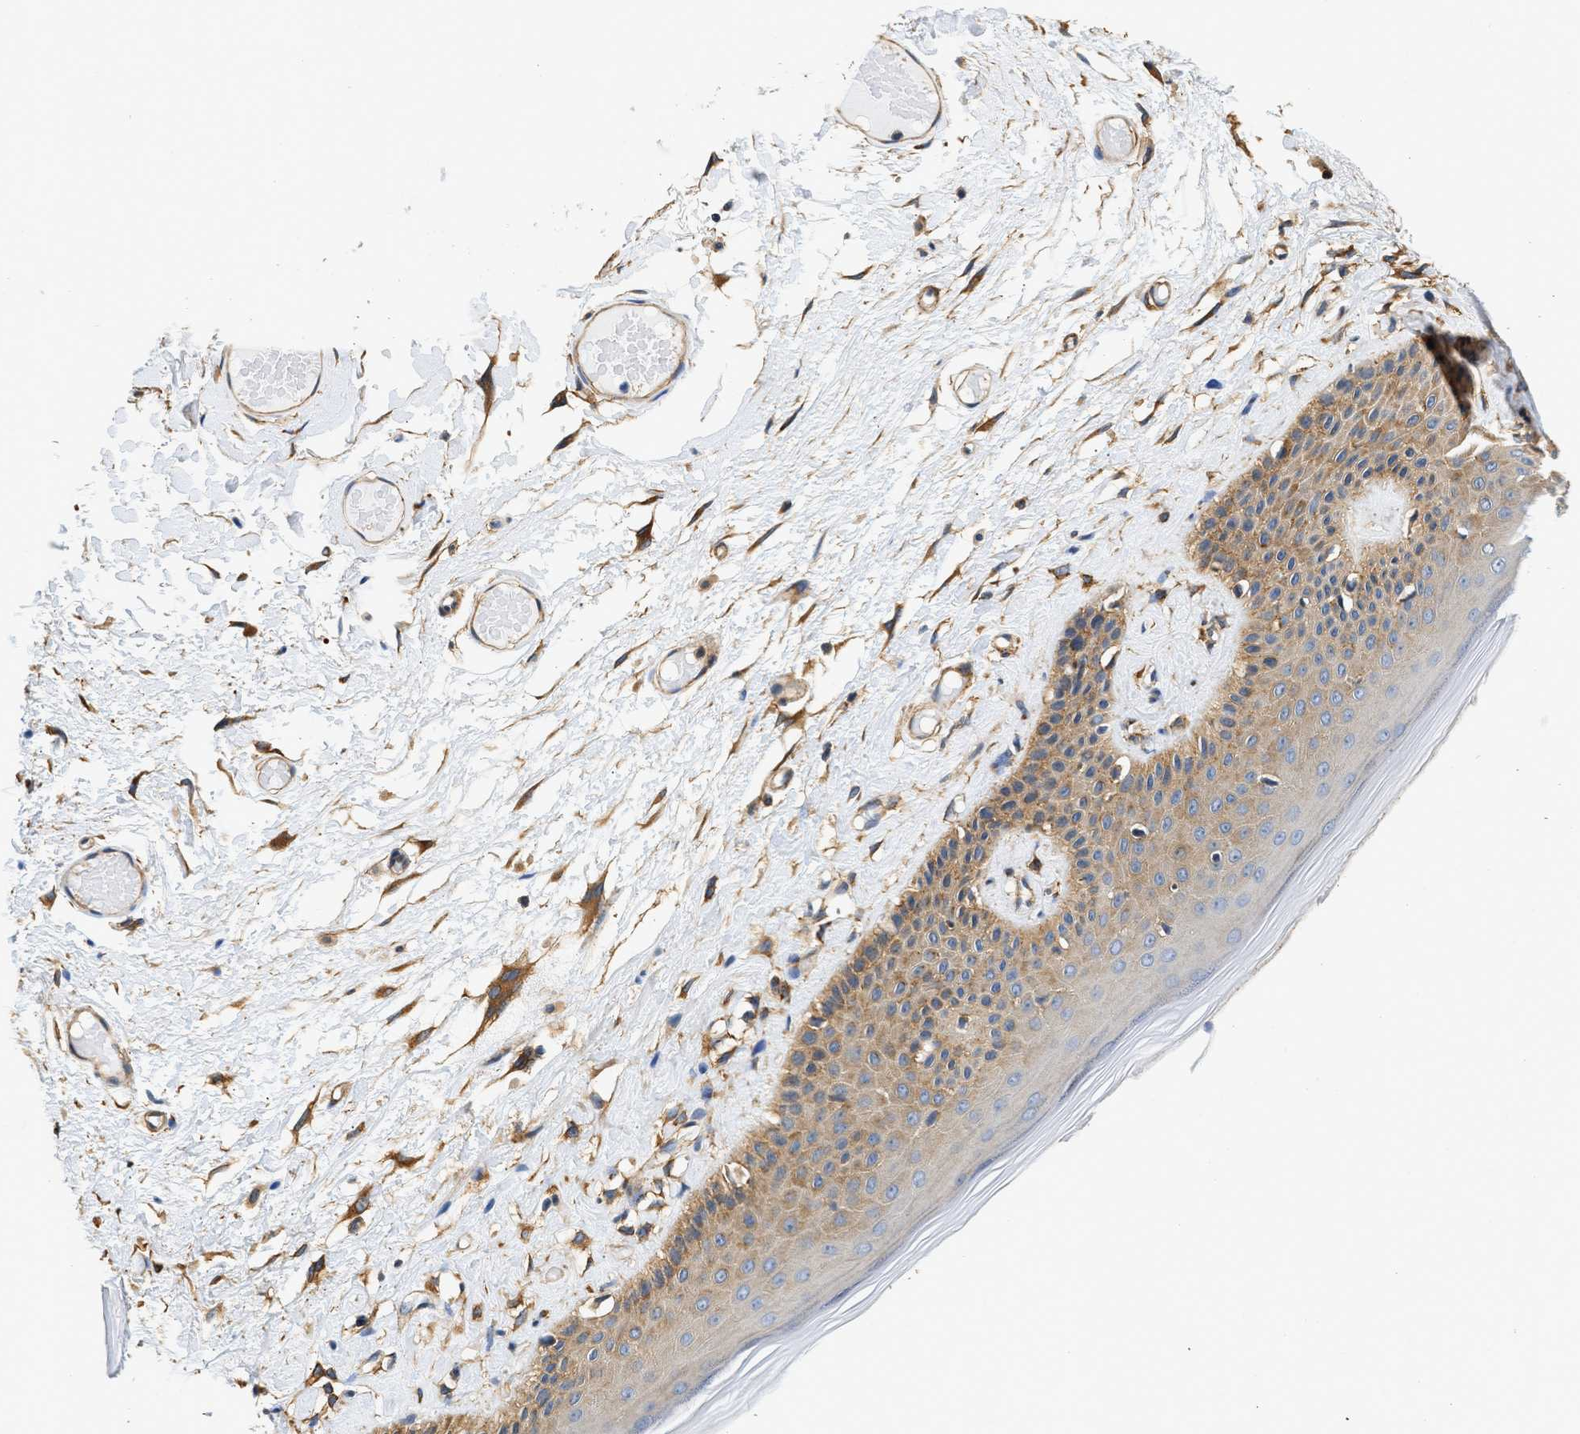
{"staining": {"intensity": "moderate", "quantity": "25%-75%", "location": "cytoplasmic/membranous"}, "tissue": "skin", "cell_type": "Epidermal cells", "image_type": "normal", "snomed": [{"axis": "morphology", "description": "Normal tissue, NOS"}, {"axis": "topography", "description": "Vulva"}], "caption": "Immunohistochemical staining of benign skin exhibits medium levels of moderate cytoplasmic/membranous positivity in about 25%-75% of epidermal cells. (DAB (3,3'-diaminobenzidine) IHC, brown staining for protein, blue staining for nuclei).", "gene": "SEPTIN2", "patient": {"sex": "female", "age": 73}}